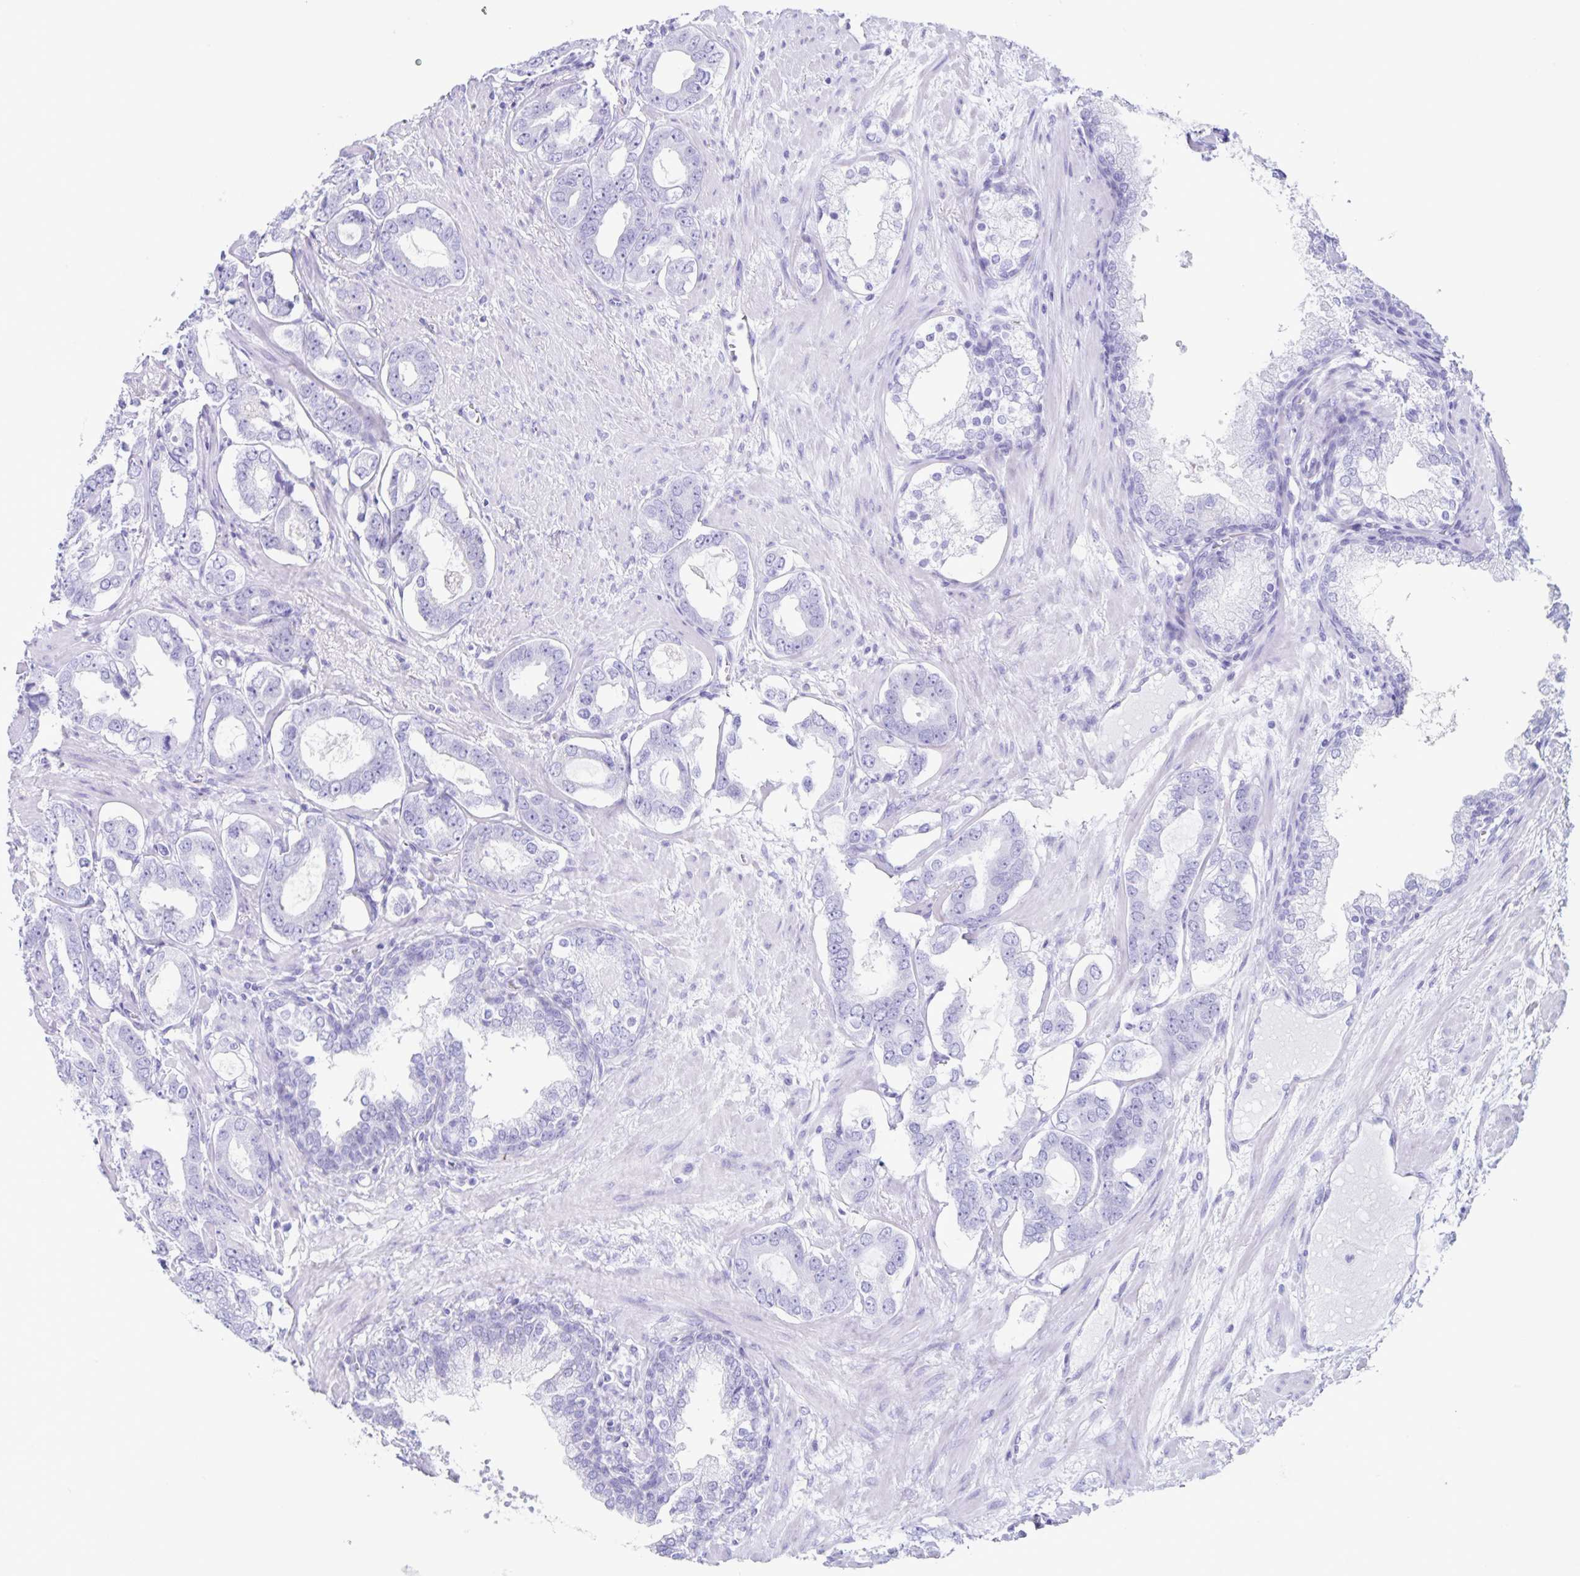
{"staining": {"intensity": "negative", "quantity": "none", "location": "none"}, "tissue": "prostate cancer", "cell_type": "Tumor cells", "image_type": "cancer", "snomed": [{"axis": "morphology", "description": "Adenocarcinoma, High grade"}, {"axis": "topography", "description": "Prostate"}], "caption": "Immunohistochemistry photomicrograph of neoplastic tissue: human prostate cancer stained with DAB (3,3'-diaminobenzidine) displays no significant protein positivity in tumor cells.", "gene": "C12orf56", "patient": {"sex": "male", "age": 75}}